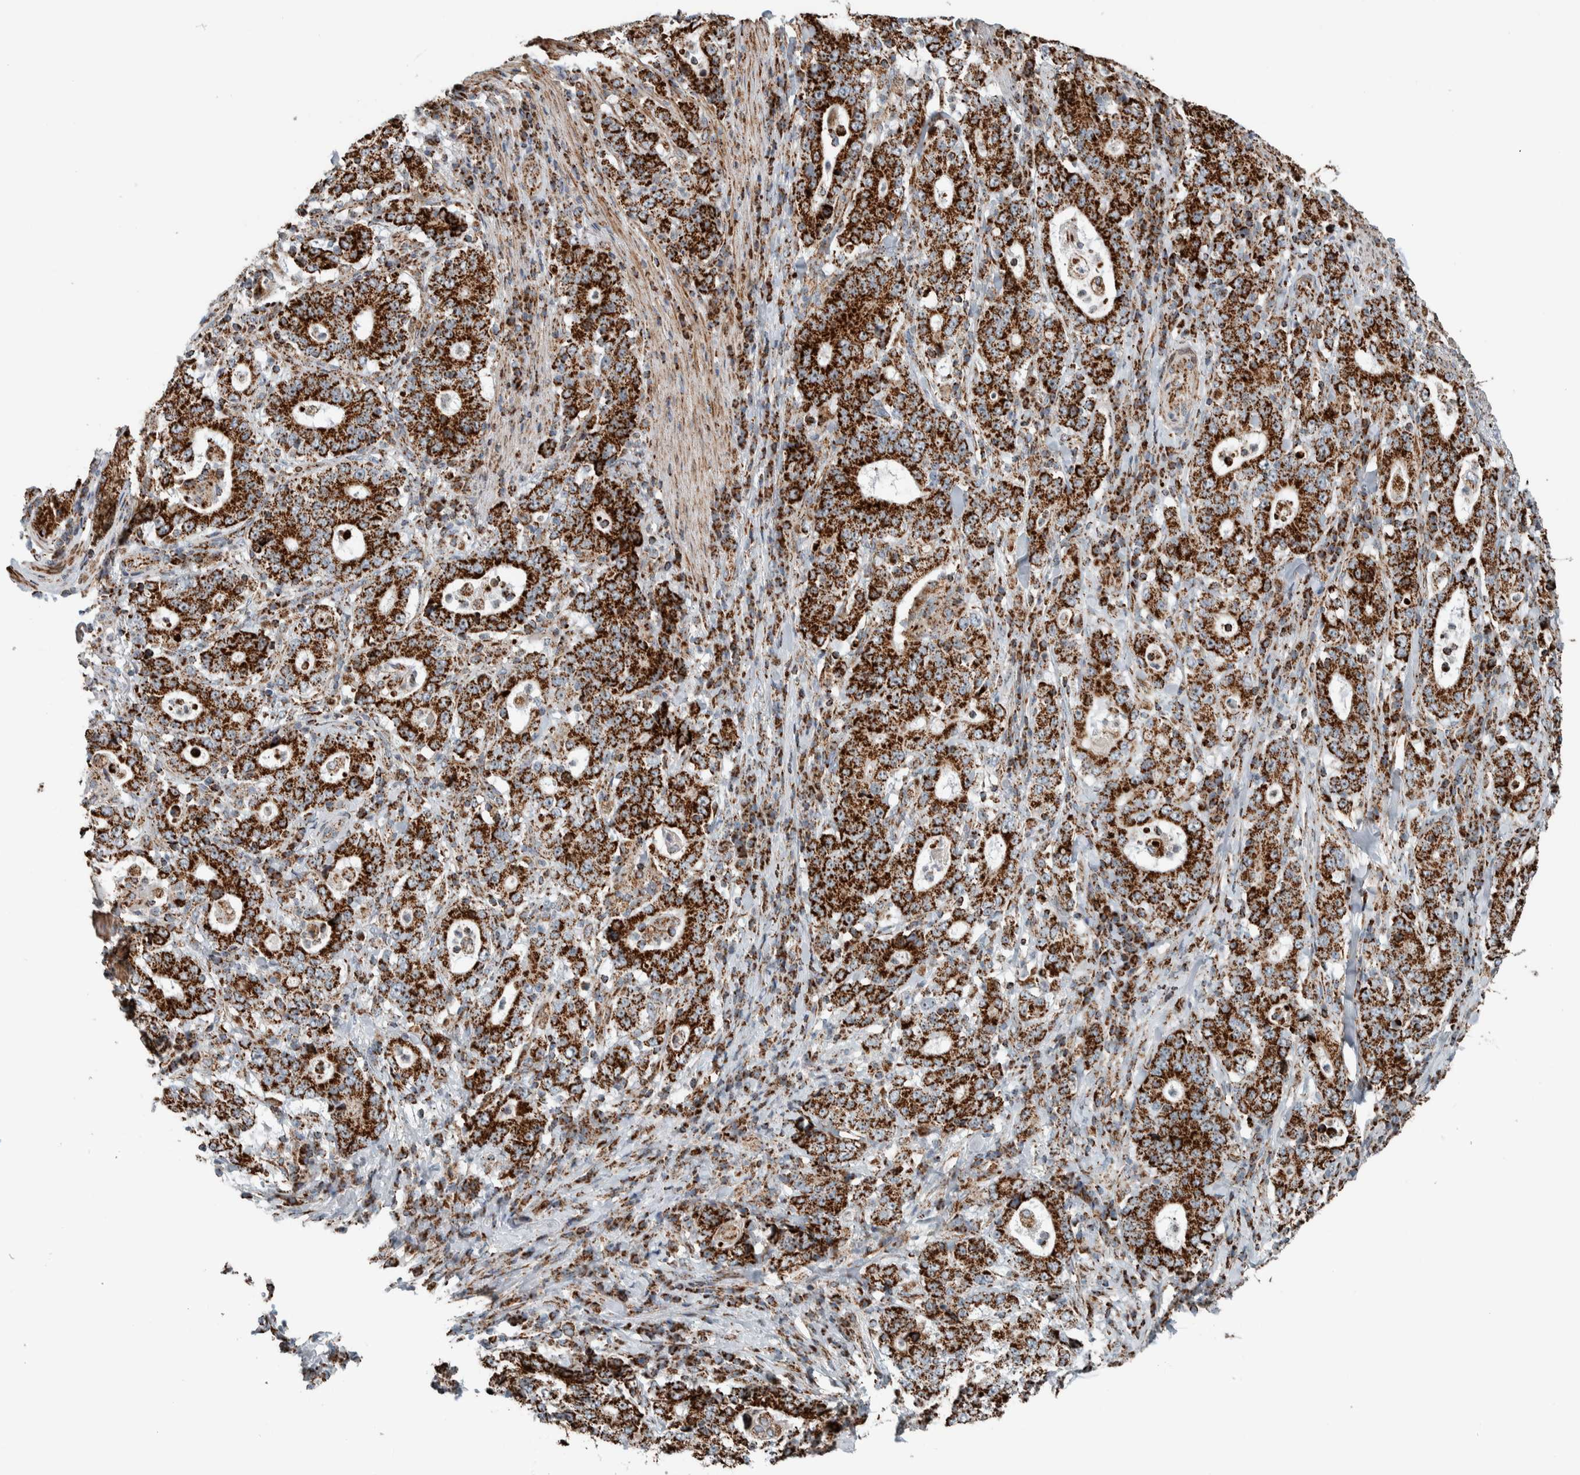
{"staining": {"intensity": "strong", "quantity": ">75%", "location": "cytoplasmic/membranous"}, "tissue": "stomach cancer", "cell_type": "Tumor cells", "image_type": "cancer", "snomed": [{"axis": "morphology", "description": "Normal tissue, NOS"}, {"axis": "morphology", "description": "Adenocarcinoma, NOS"}, {"axis": "topography", "description": "Stomach, upper"}, {"axis": "topography", "description": "Stomach"}], "caption": "Strong cytoplasmic/membranous staining is present in approximately >75% of tumor cells in adenocarcinoma (stomach). The protein of interest is shown in brown color, while the nuclei are stained blue.", "gene": "CNTROB", "patient": {"sex": "male", "age": 59}}